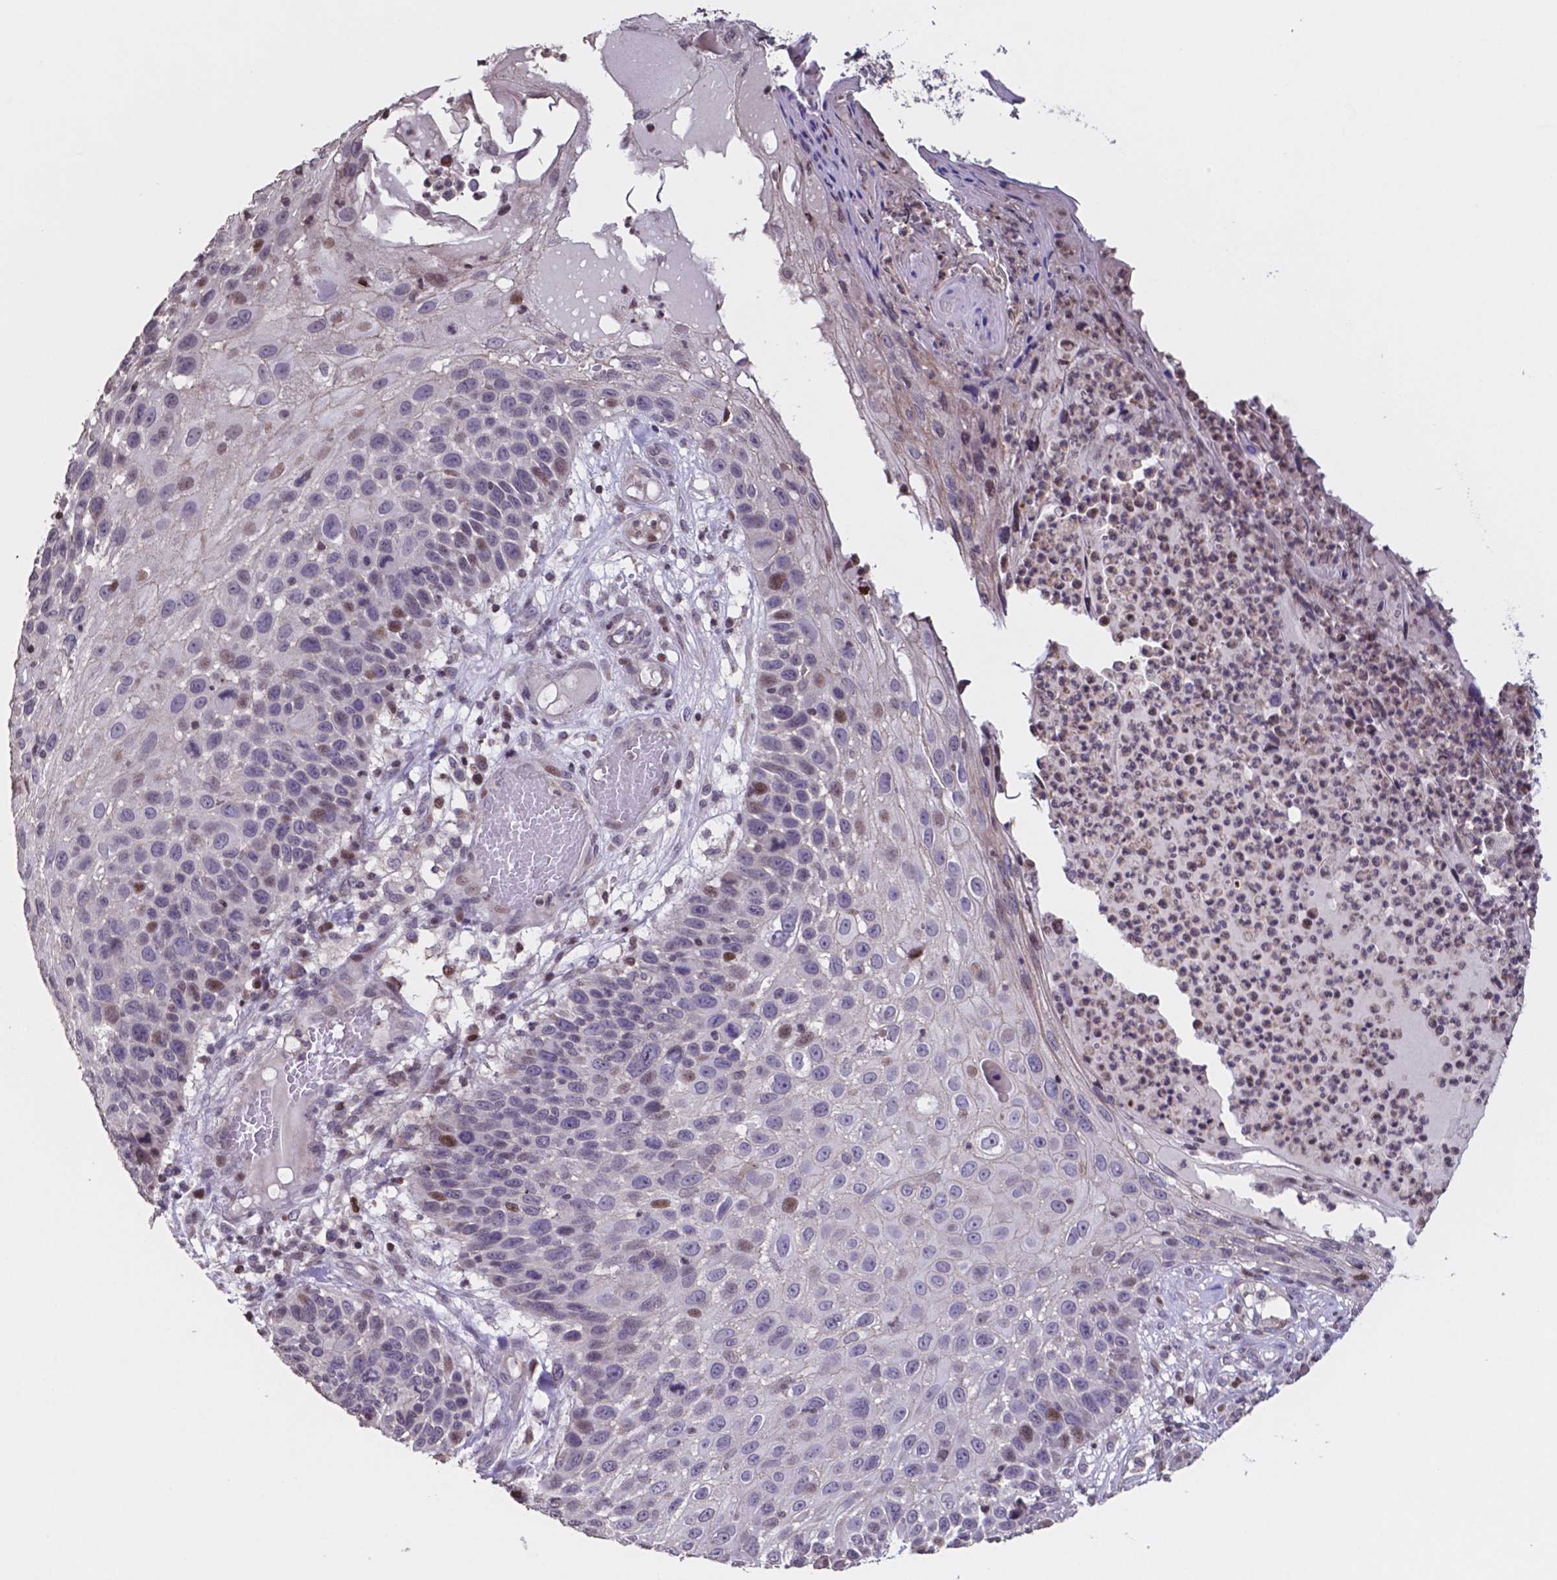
{"staining": {"intensity": "moderate", "quantity": "<25%", "location": "nuclear"}, "tissue": "skin cancer", "cell_type": "Tumor cells", "image_type": "cancer", "snomed": [{"axis": "morphology", "description": "Squamous cell carcinoma, NOS"}, {"axis": "topography", "description": "Skin"}], "caption": "An image showing moderate nuclear positivity in approximately <25% of tumor cells in skin squamous cell carcinoma, as visualized by brown immunohistochemical staining.", "gene": "MLC1", "patient": {"sex": "male", "age": 92}}